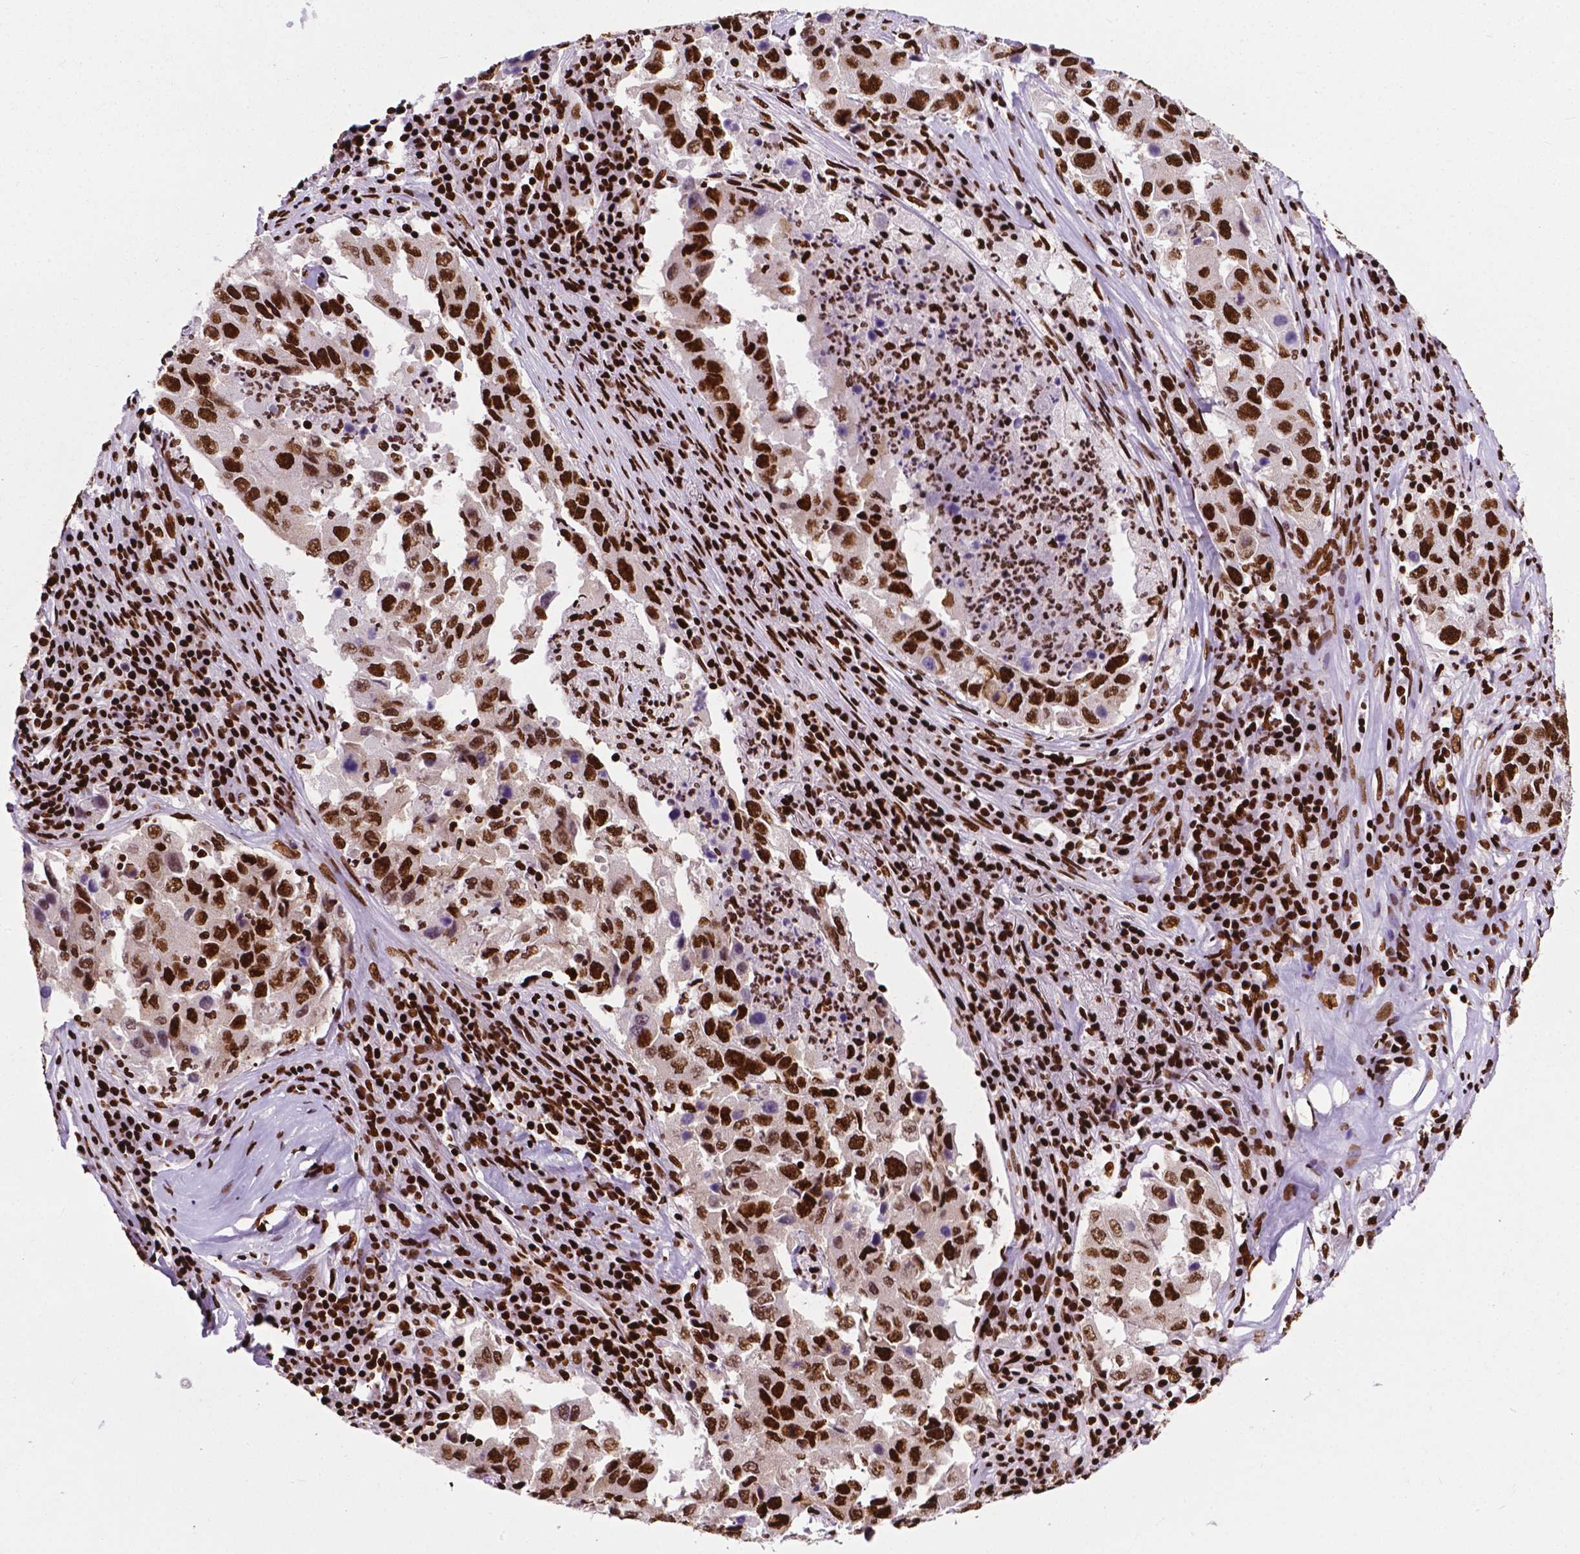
{"staining": {"intensity": "strong", "quantity": ">75%", "location": "nuclear"}, "tissue": "lung cancer", "cell_type": "Tumor cells", "image_type": "cancer", "snomed": [{"axis": "morphology", "description": "Adenocarcinoma, NOS"}, {"axis": "topography", "description": "Lung"}], "caption": "Immunohistochemistry (IHC) (DAB (3,3'-diaminobenzidine)) staining of human lung adenocarcinoma shows strong nuclear protein staining in about >75% of tumor cells.", "gene": "SMIM5", "patient": {"sex": "male", "age": 73}}